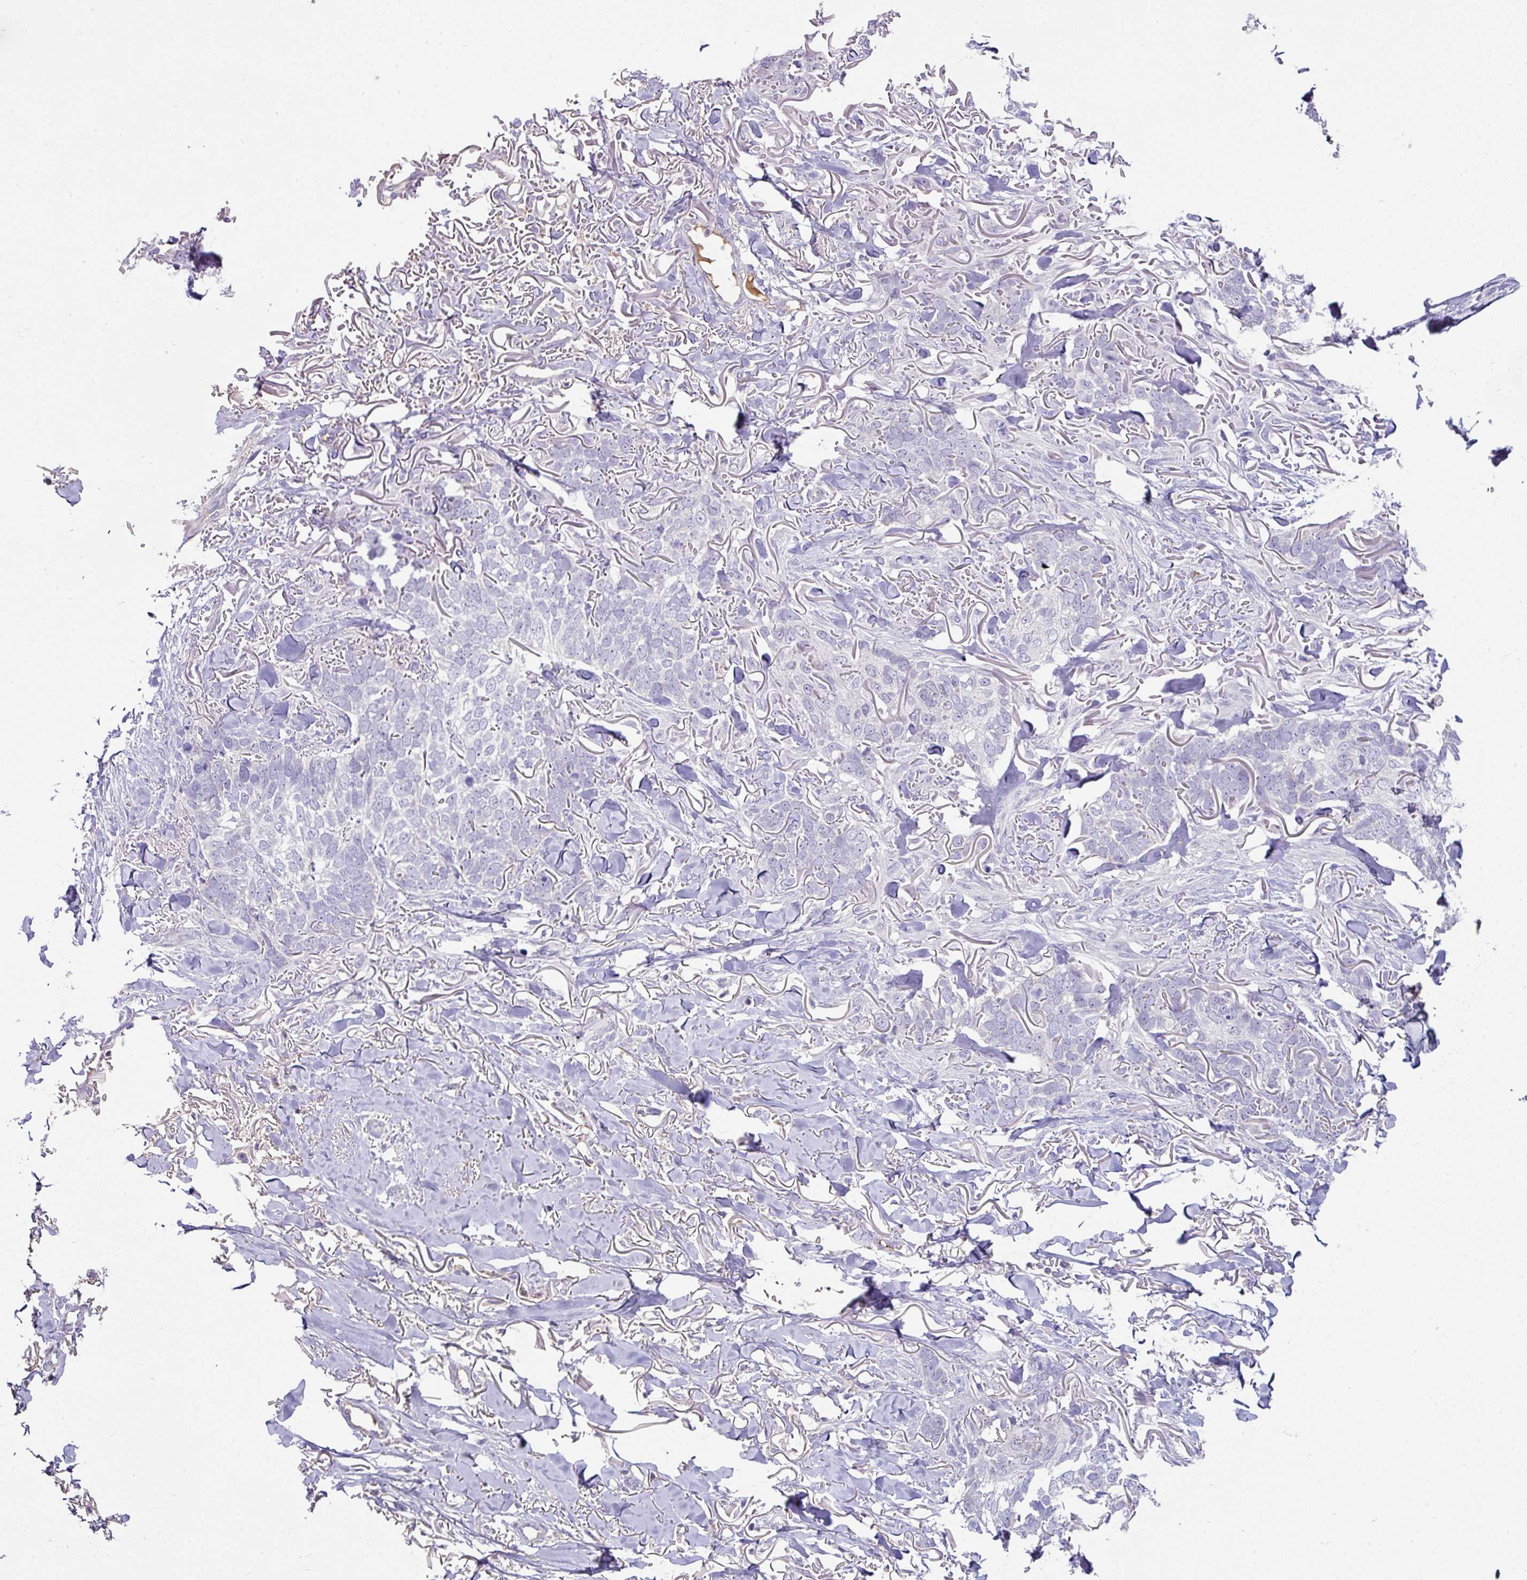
{"staining": {"intensity": "negative", "quantity": "none", "location": "none"}, "tissue": "skin cancer", "cell_type": "Tumor cells", "image_type": "cancer", "snomed": [{"axis": "morphology", "description": "Normal tissue, NOS"}, {"axis": "morphology", "description": "Basal cell carcinoma"}, {"axis": "topography", "description": "Skin"}], "caption": "DAB immunohistochemical staining of skin cancer shows no significant positivity in tumor cells. (Immunohistochemistry (ihc), brightfield microscopy, high magnification).", "gene": "SLAMF6", "patient": {"sex": "male", "age": 77}}